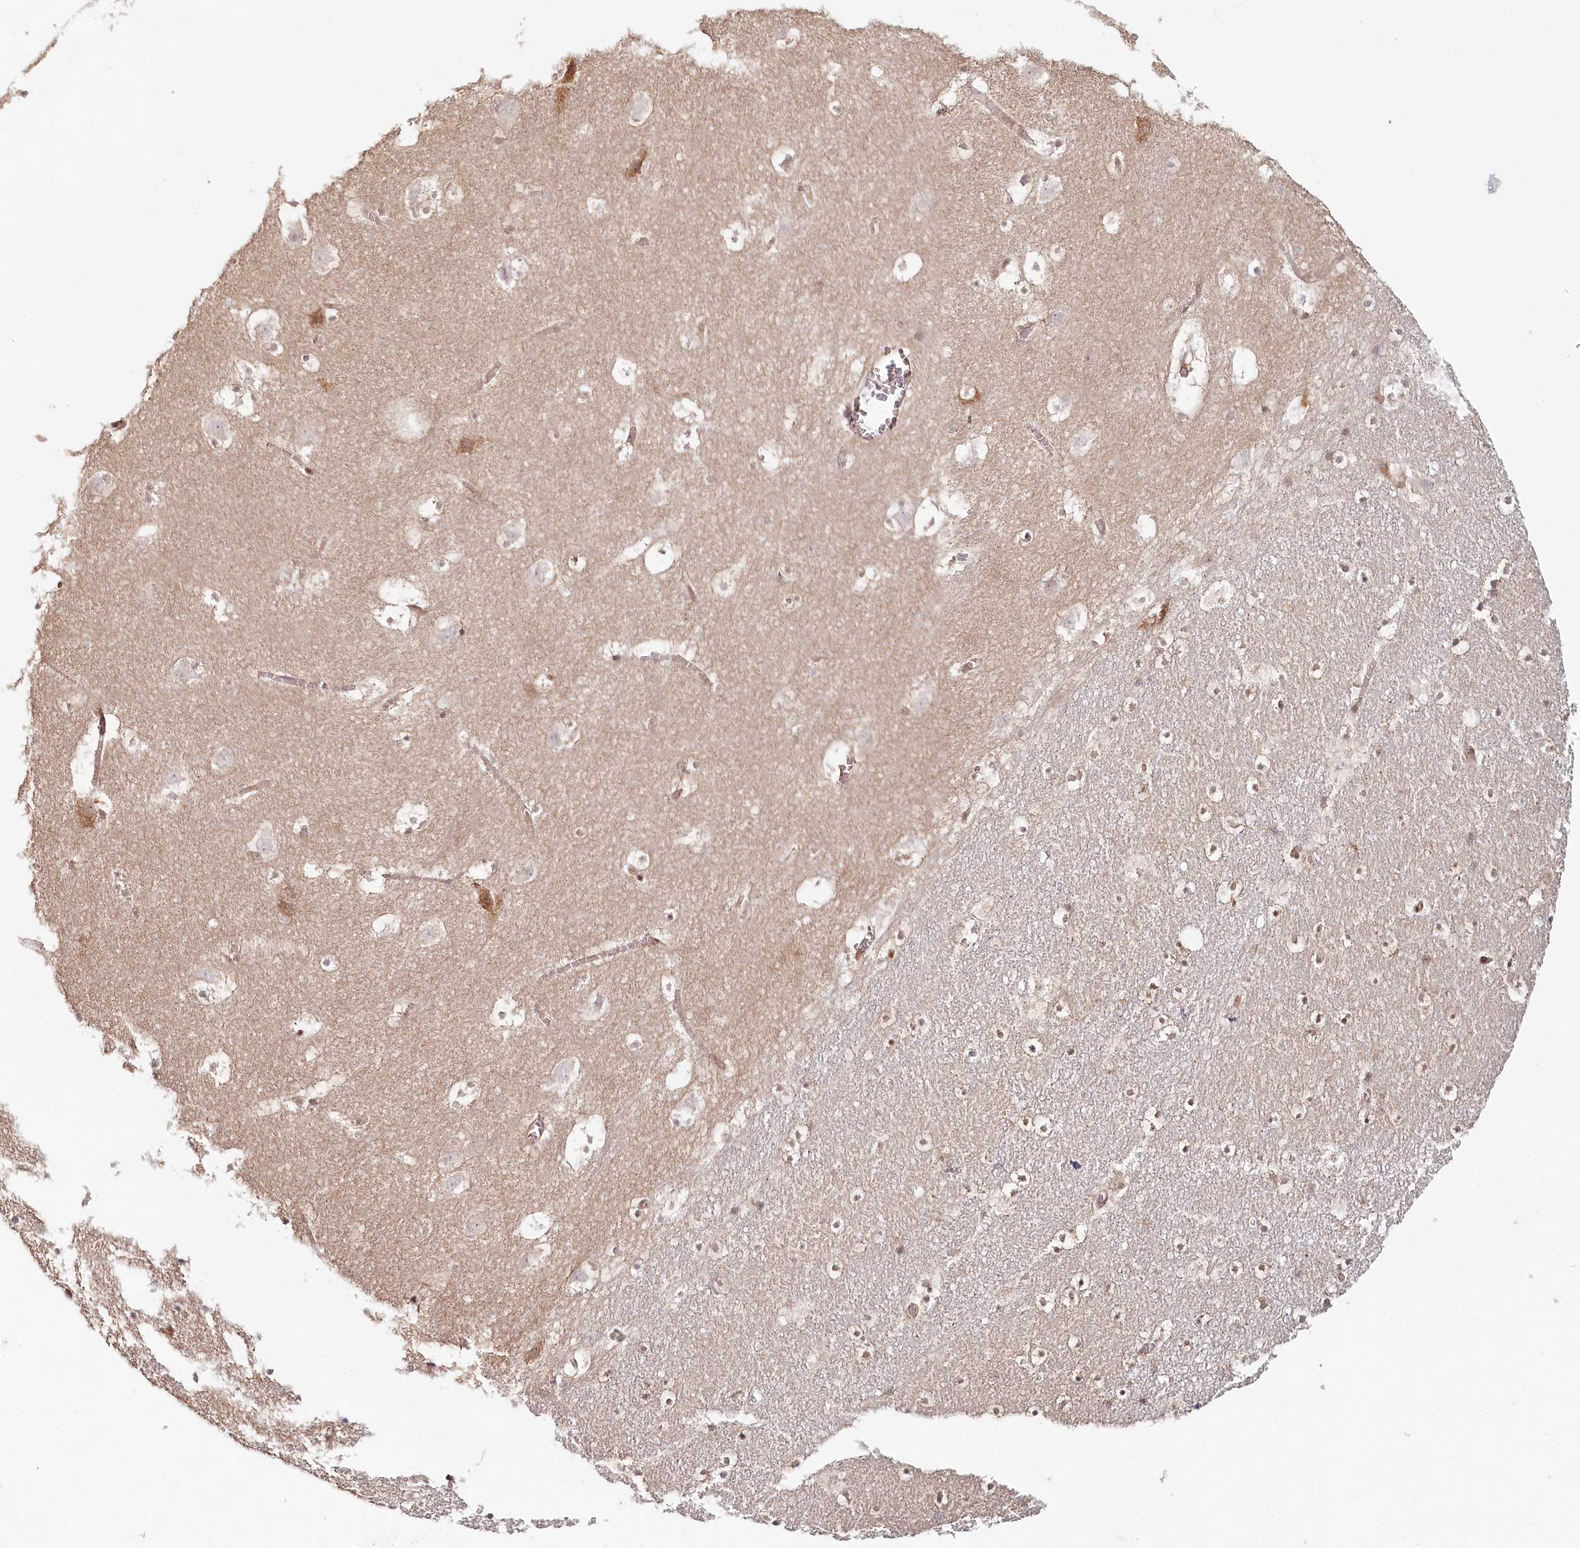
{"staining": {"intensity": "moderate", "quantity": "<25%", "location": "cytoplasmic/membranous"}, "tissue": "caudate", "cell_type": "Glial cells", "image_type": "normal", "snomed": [{"axis": "morphology", "description": "Normal tissue, NOS"}, {"axis": "topography", "description": "Lateral ventricle wall"}], "caption": "Immunohistochemistry (IHC) staining of normal caudate, which exhibits low levels of moderate cytoplasmic/membranous expression in approximately <25% of glial cells indicating moderate cytoplasmic/membranous protein expression. The staining was performed using DAB (brown) for protein detection and nuclei were counterstained in hematoxylin (blue).", "gene": "OTUD4", "patient": {"sex": "male", "age": 45}}